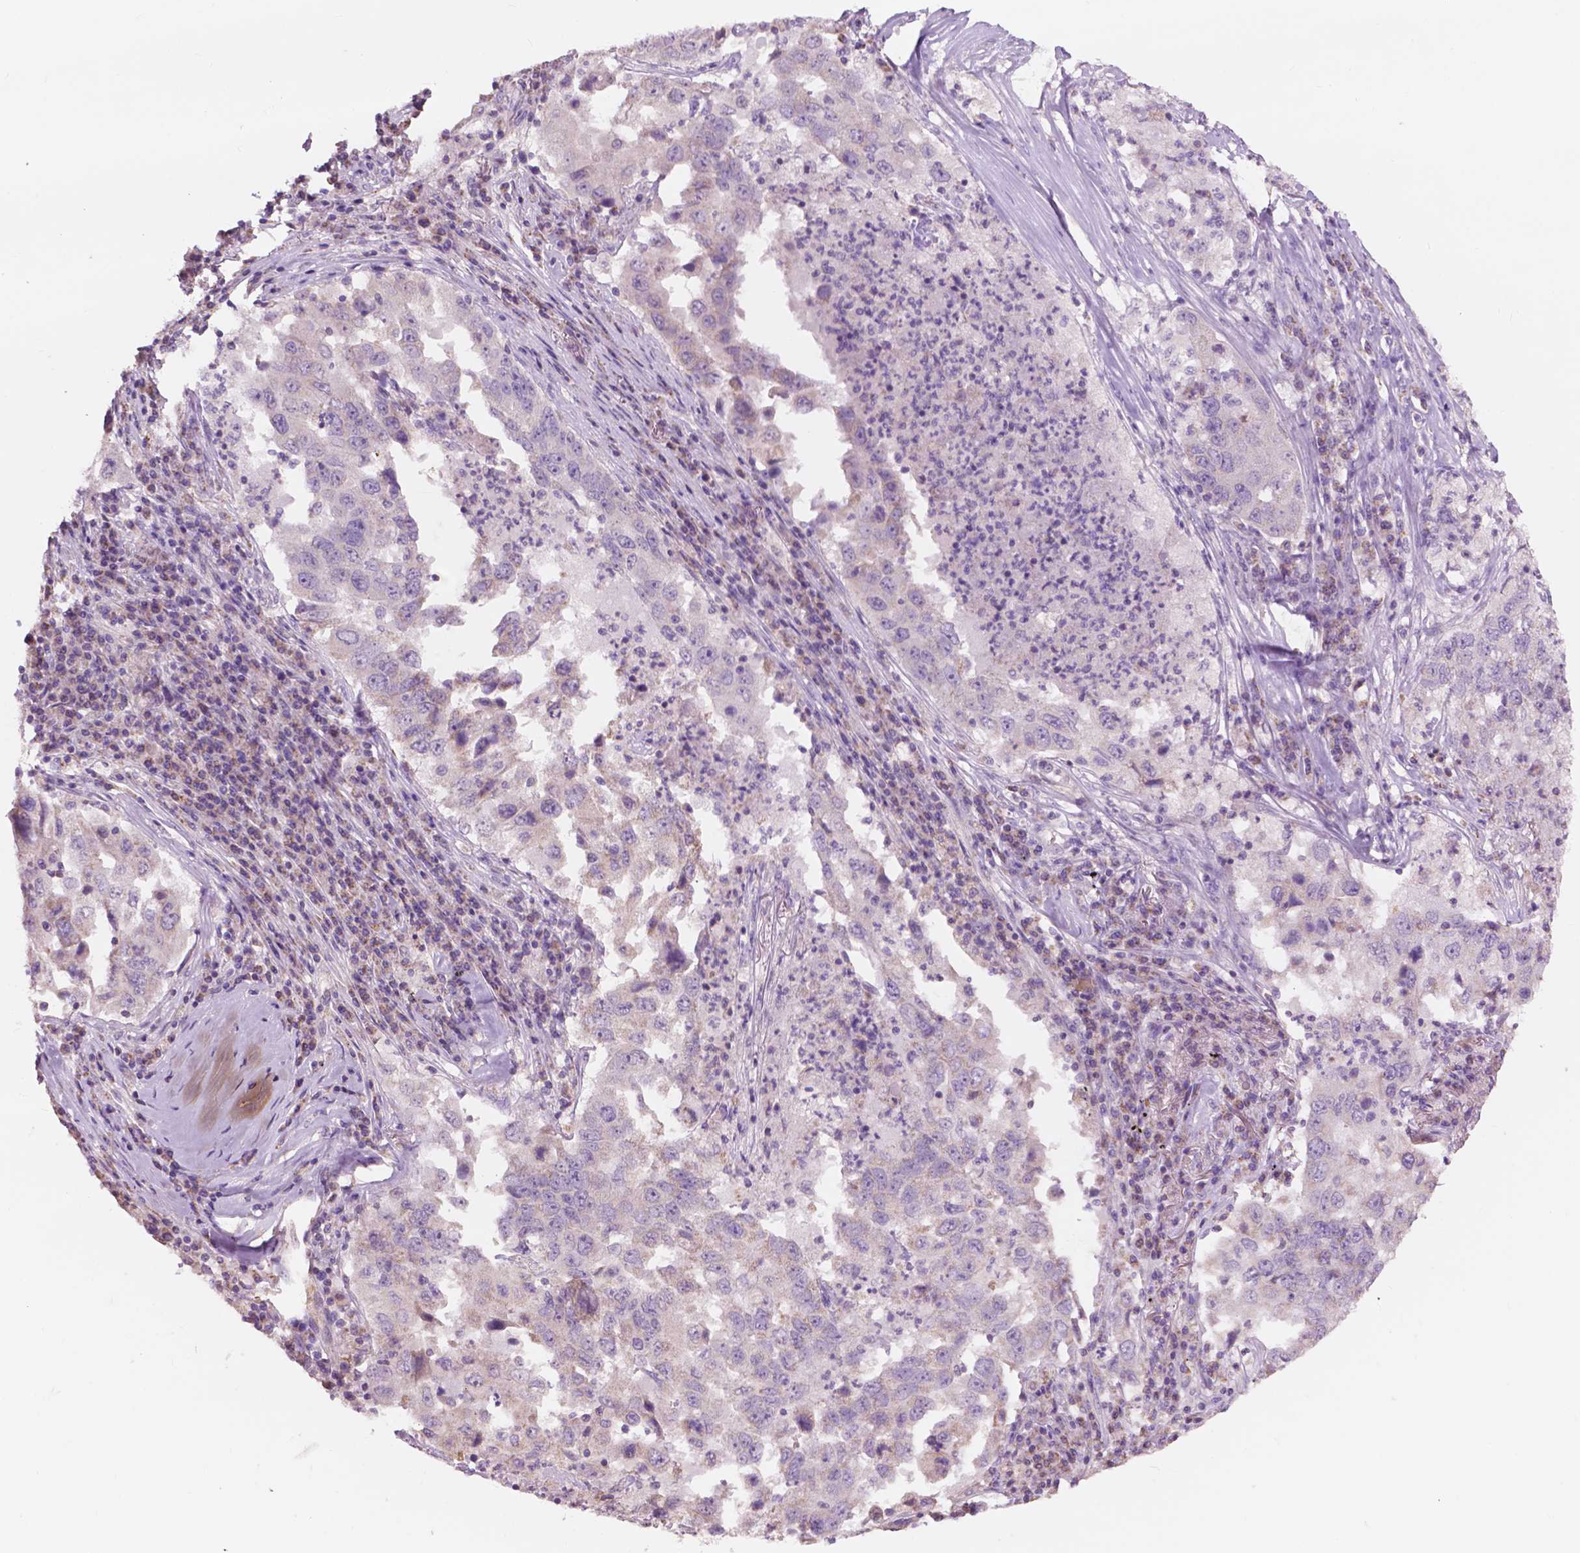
{"staining": {"intensity": "negative", "quantity": "none", "location": "none"}, "tissue": "lung cancer", "cell_type": "Tumor cells", "image_type": "cancer", "snomed": [{"axis": "morphology", "description": "Adenocarcinoma, NOS"}, {"axis": "topography", "description": "Lung"}], "caption": "There is no significant positivity in tumor cells of adenocarcinoma (lung).", "gene": "NDUFS1", "patient": {"sex": "male", "age": 73}}